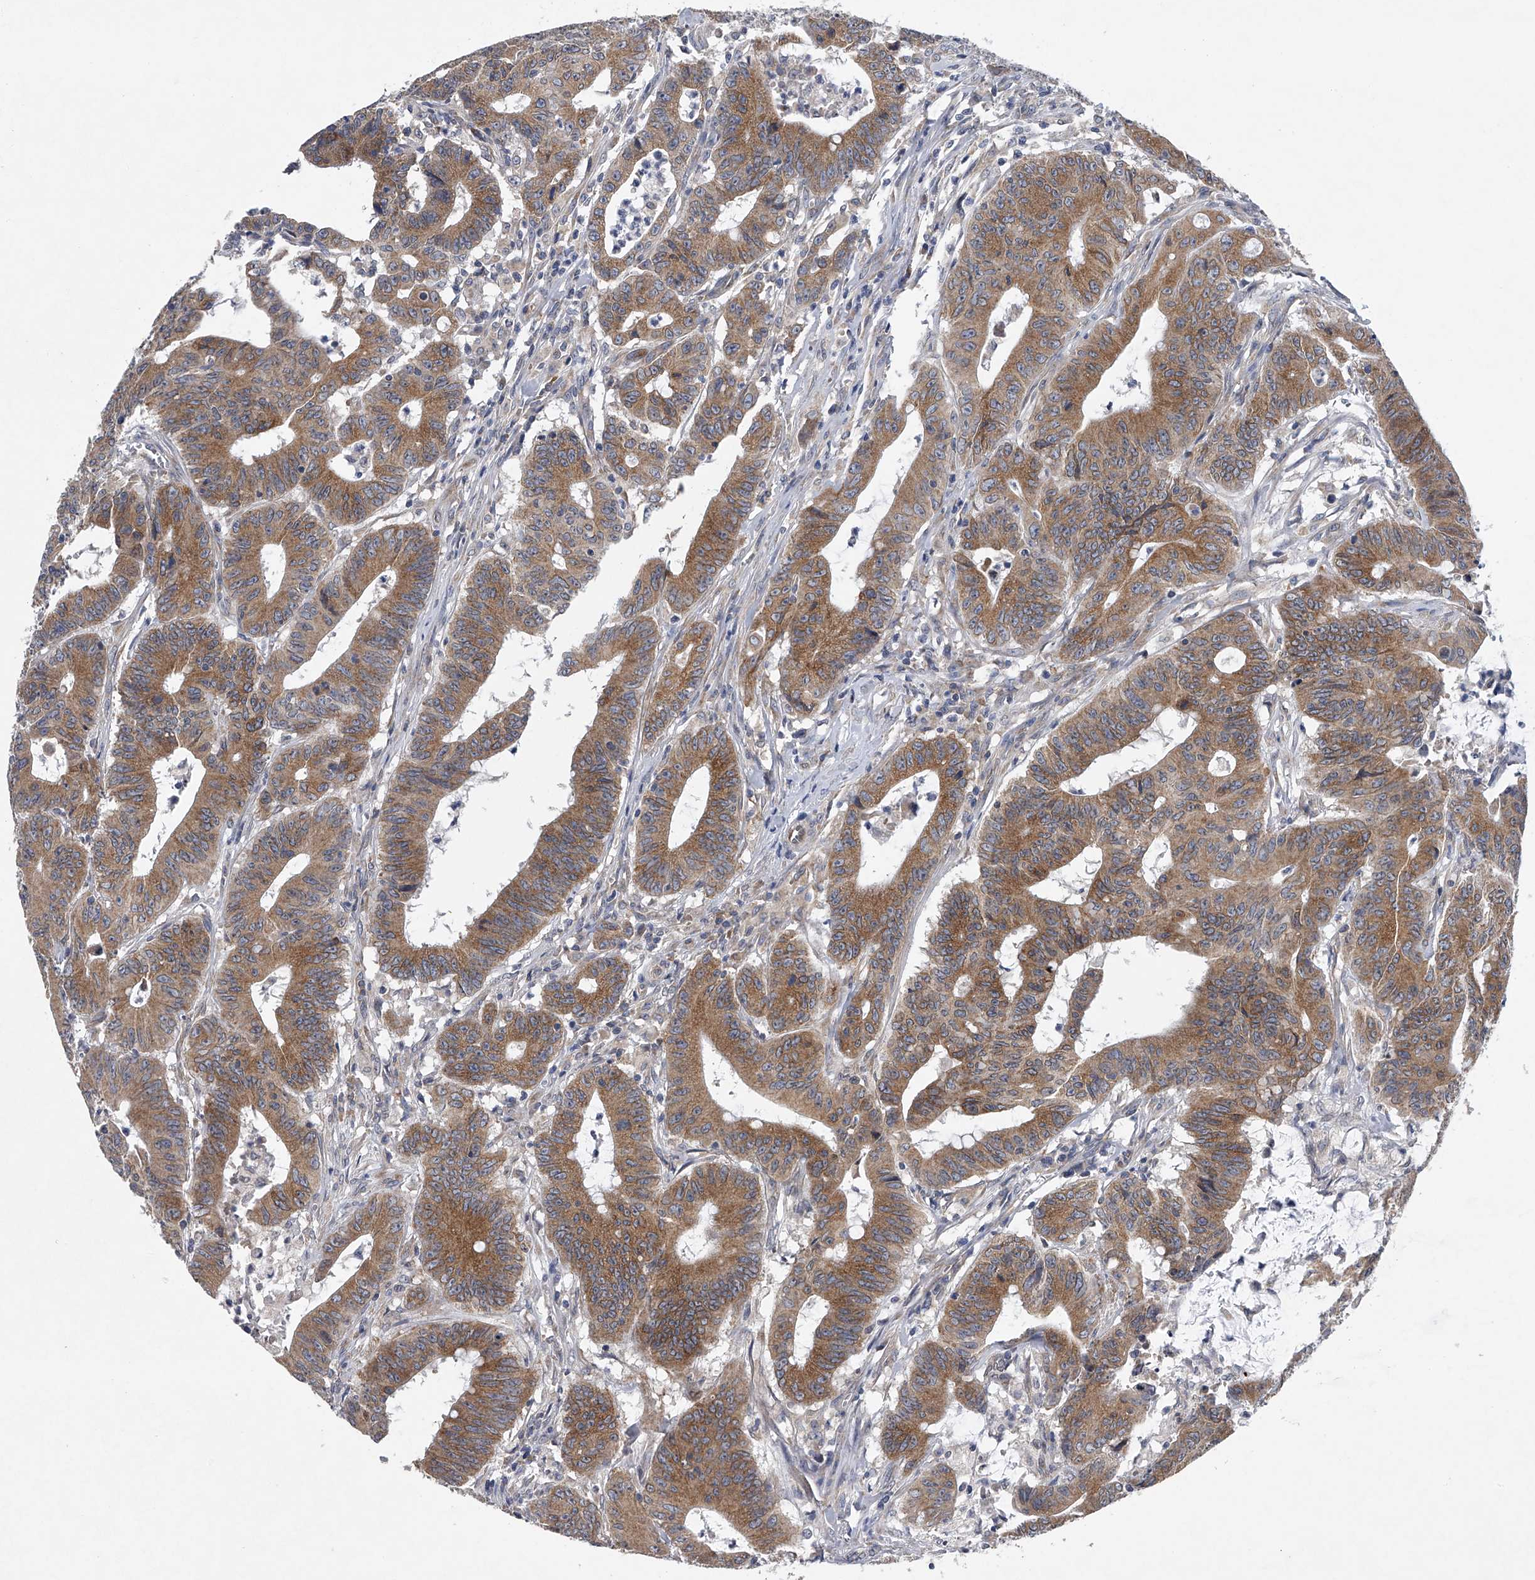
{"staining": {"intensity": "moderate", "quantity": ">75%", "location": "cytoplasmic/membranous"}, "tissue": "colorectal cancer", "cell_type": "Tumor cells", "image_type": "cancer", "snomed": [{"axis": "morphology", "description": "Adenocarcinoma, NOS"}, {"axis": "topography", "description": "Colon"}], "caption": "Immunohistochemical staining of colorectal cancer (adenocarcinoma) demonstrates medium levels of moderate cytoplasmic/membranous positivity in approximately >75% of tumor cells. (IHC, brightfield microscopy, high magnification).", "gene": "RNF5", "patient": {"sex": "male", "age": 45}}